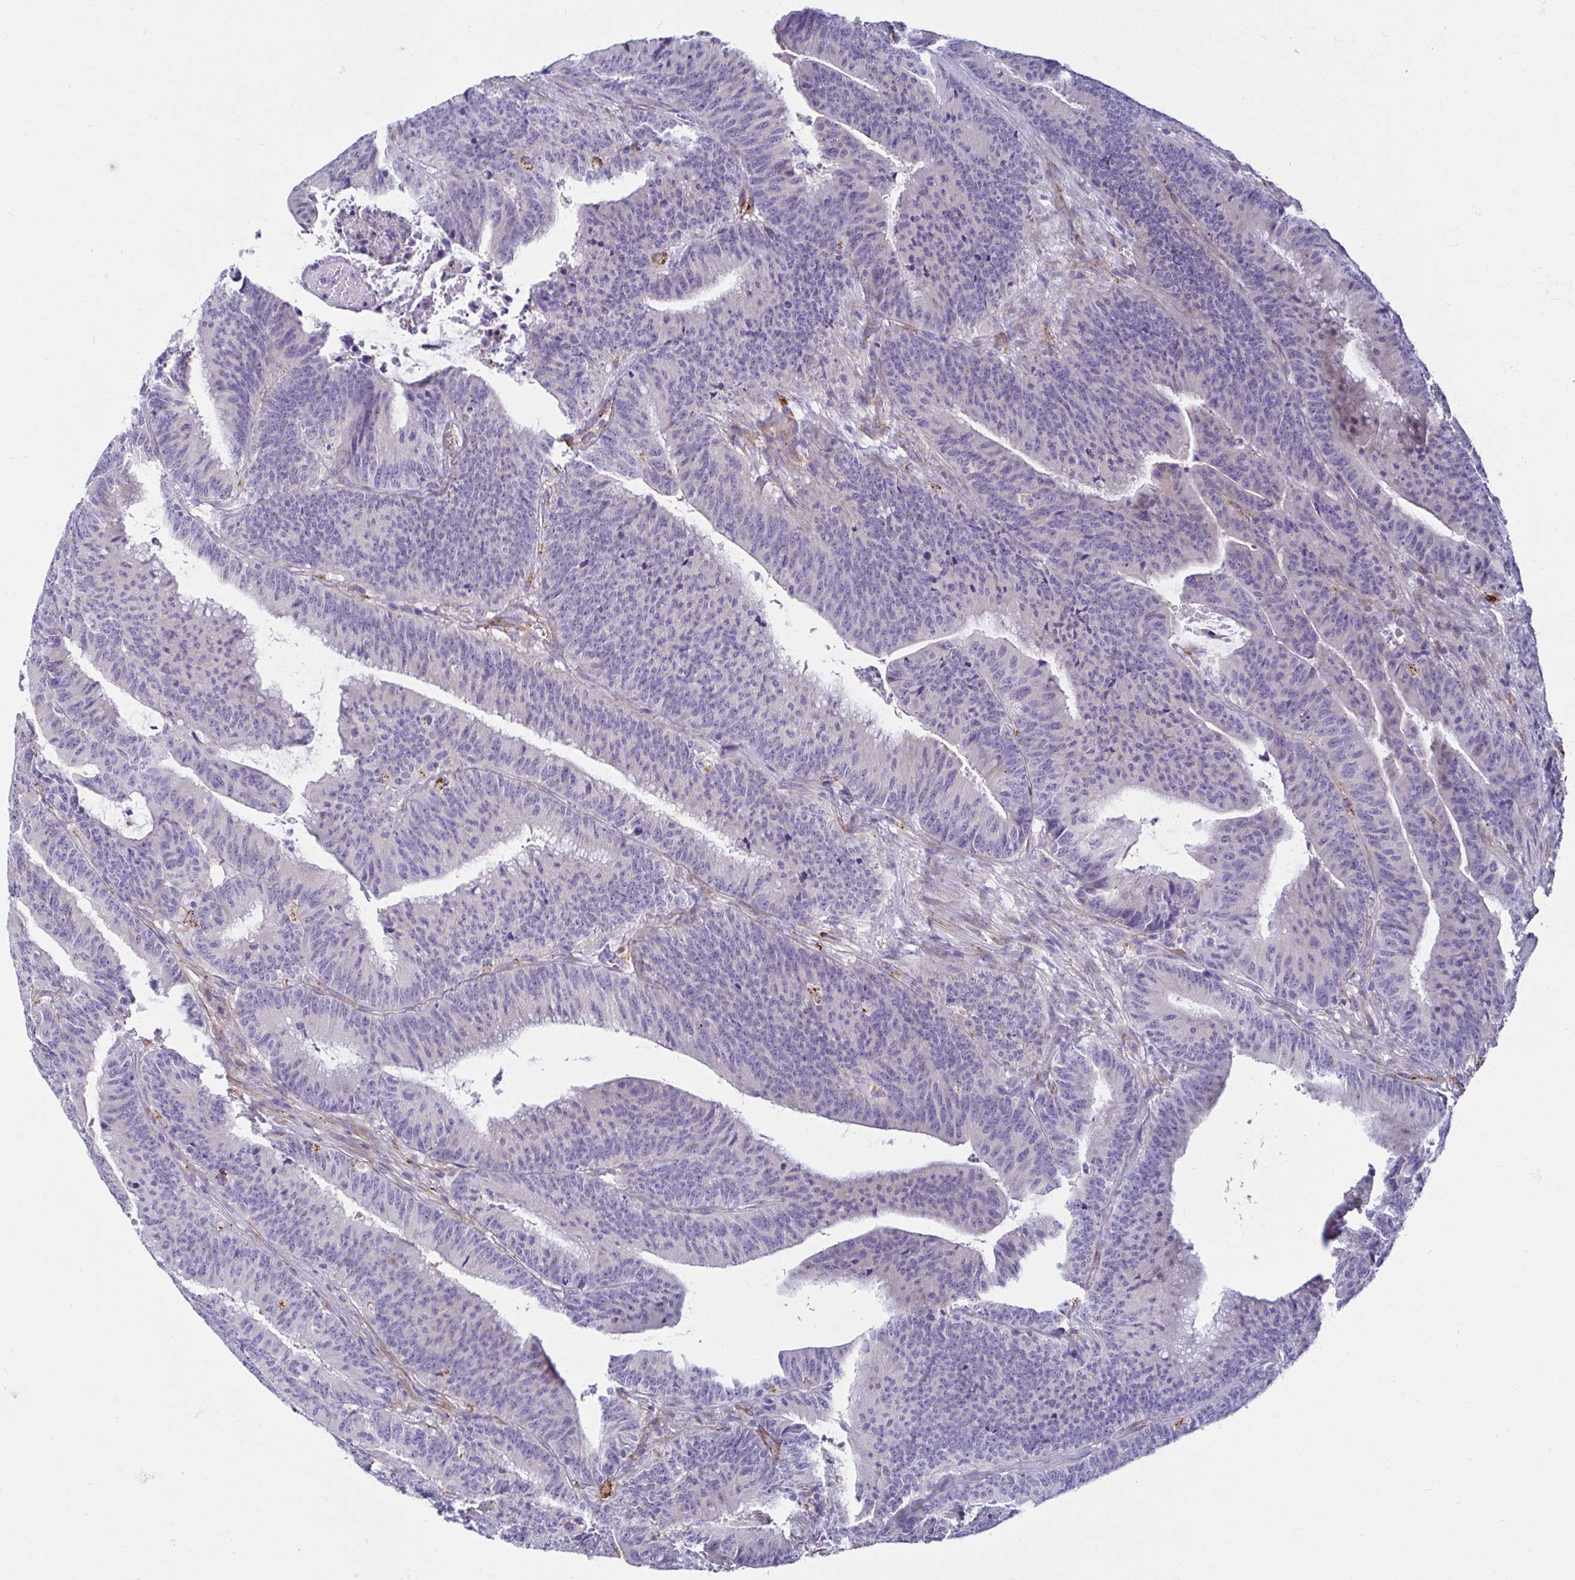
{"staining": {"intensity": "negative", "quantity": "none", "location": "none"}, "tissue": "colorectal cancer", "cell_type": "Tumor cells", "image_type": "cancer", "snomed": [{"axis": "morphology", "description": "Adenocarcinoma, NOS"}, {"axis": "topography", "description": "Colon"}], "caption": "Immunohistochemistry (IHC) histopathology image of colorectal cancer (adenocarcinoma) stained for a protein (brown), which reveals no positivity in tumor cells.", "gene": "ANKRD62", "patient": {"sex": "female", "age": 78}}